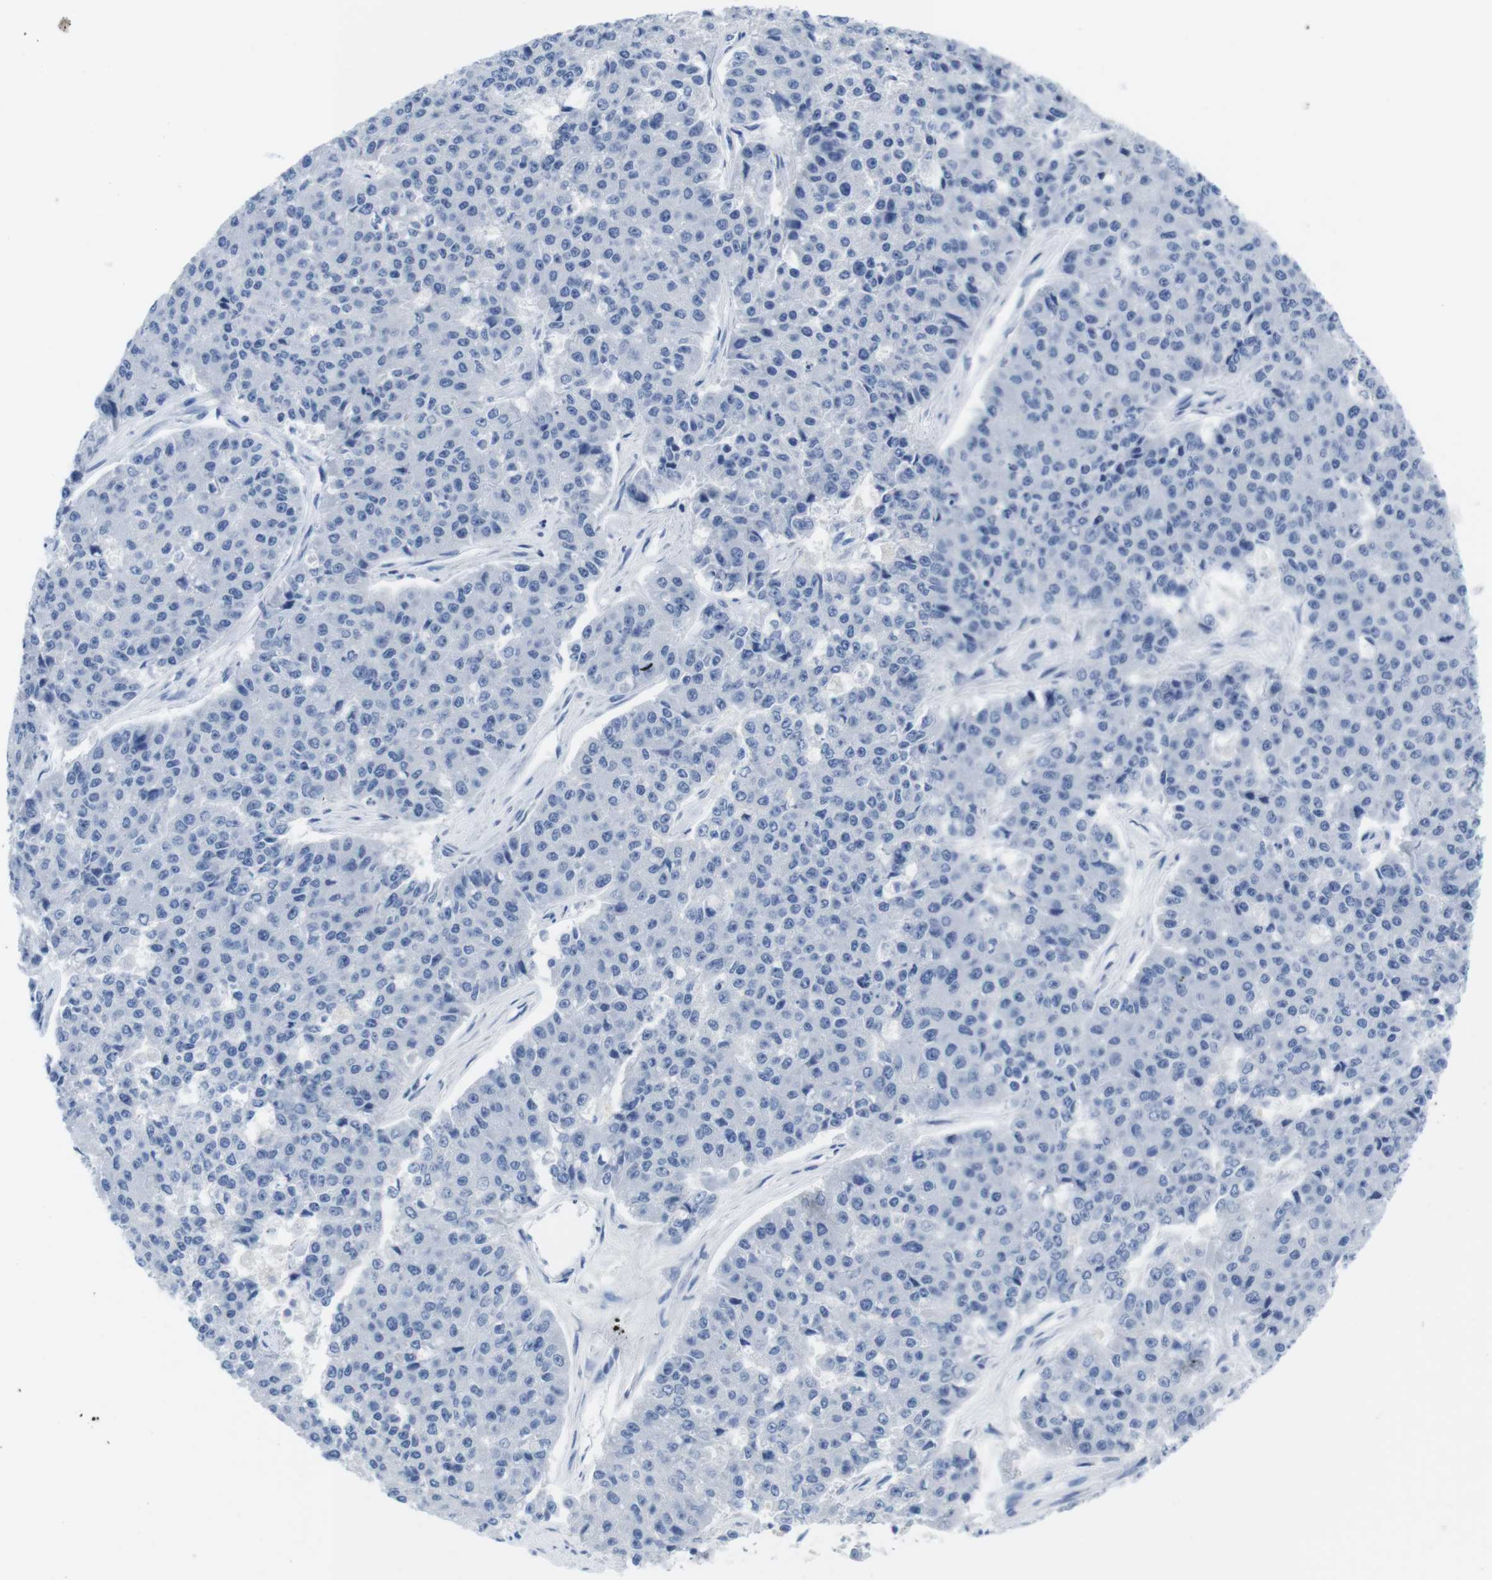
{"staining": {"intensity": "negative", "quantity": "none", "location": "none"}, "tissue": "pancreatic cancer", "cell_type": "Tumor cells", "image_type": "cancer", "snomed": [{"axis": "morphology", "description": "Adenocarcinoma, NOS"}, {"axis": "topography", "description": "Pancreas"}], "caption": "Pancreatic cancer was stained to show a protein in brown. There is no significant staining in tumor cells. (Immunohistochemistry, brightfield microscopy, high magnification).", "gene": "MAP6", "patient": {"sex": "male", "age": 50}}